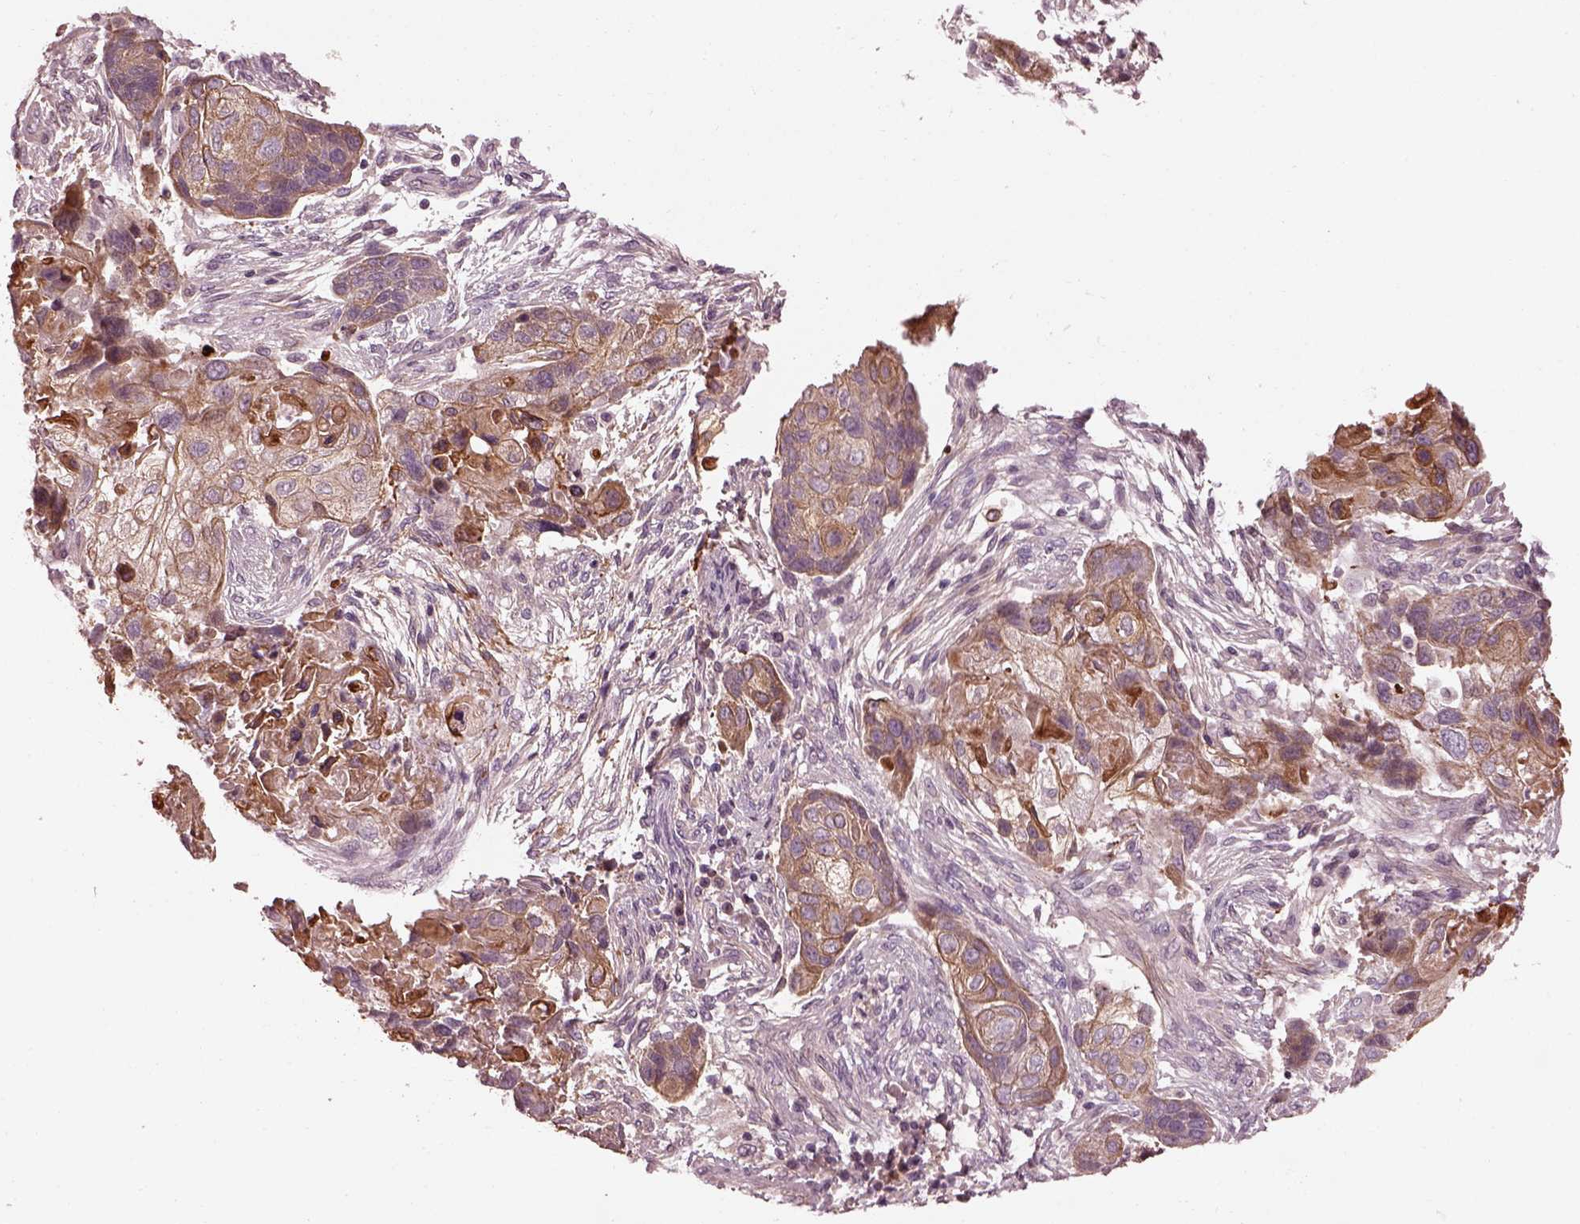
{"staining": {"intensity": "weak", "quantity": "25%-75%", "location": "cytoplasmic/membranous"}, "tissue": "lung cancer", "cell_type": "Tumor cells", "image_type": "cancer", "snomed": [{"axis": "morphology", "description": "Squamous cell carcinoma, NOS"}, {"axis": "topography", "description": "Lung"}], "caption": "A low amount of weak cytoplasmic/membranous staining is appreciated in about 25%-75% of tumor cells in lung cancer (squamous cell carcinoma) tissue.", "gene": "EFEMP1", "patient": {"sex": "male", "age": 69}}